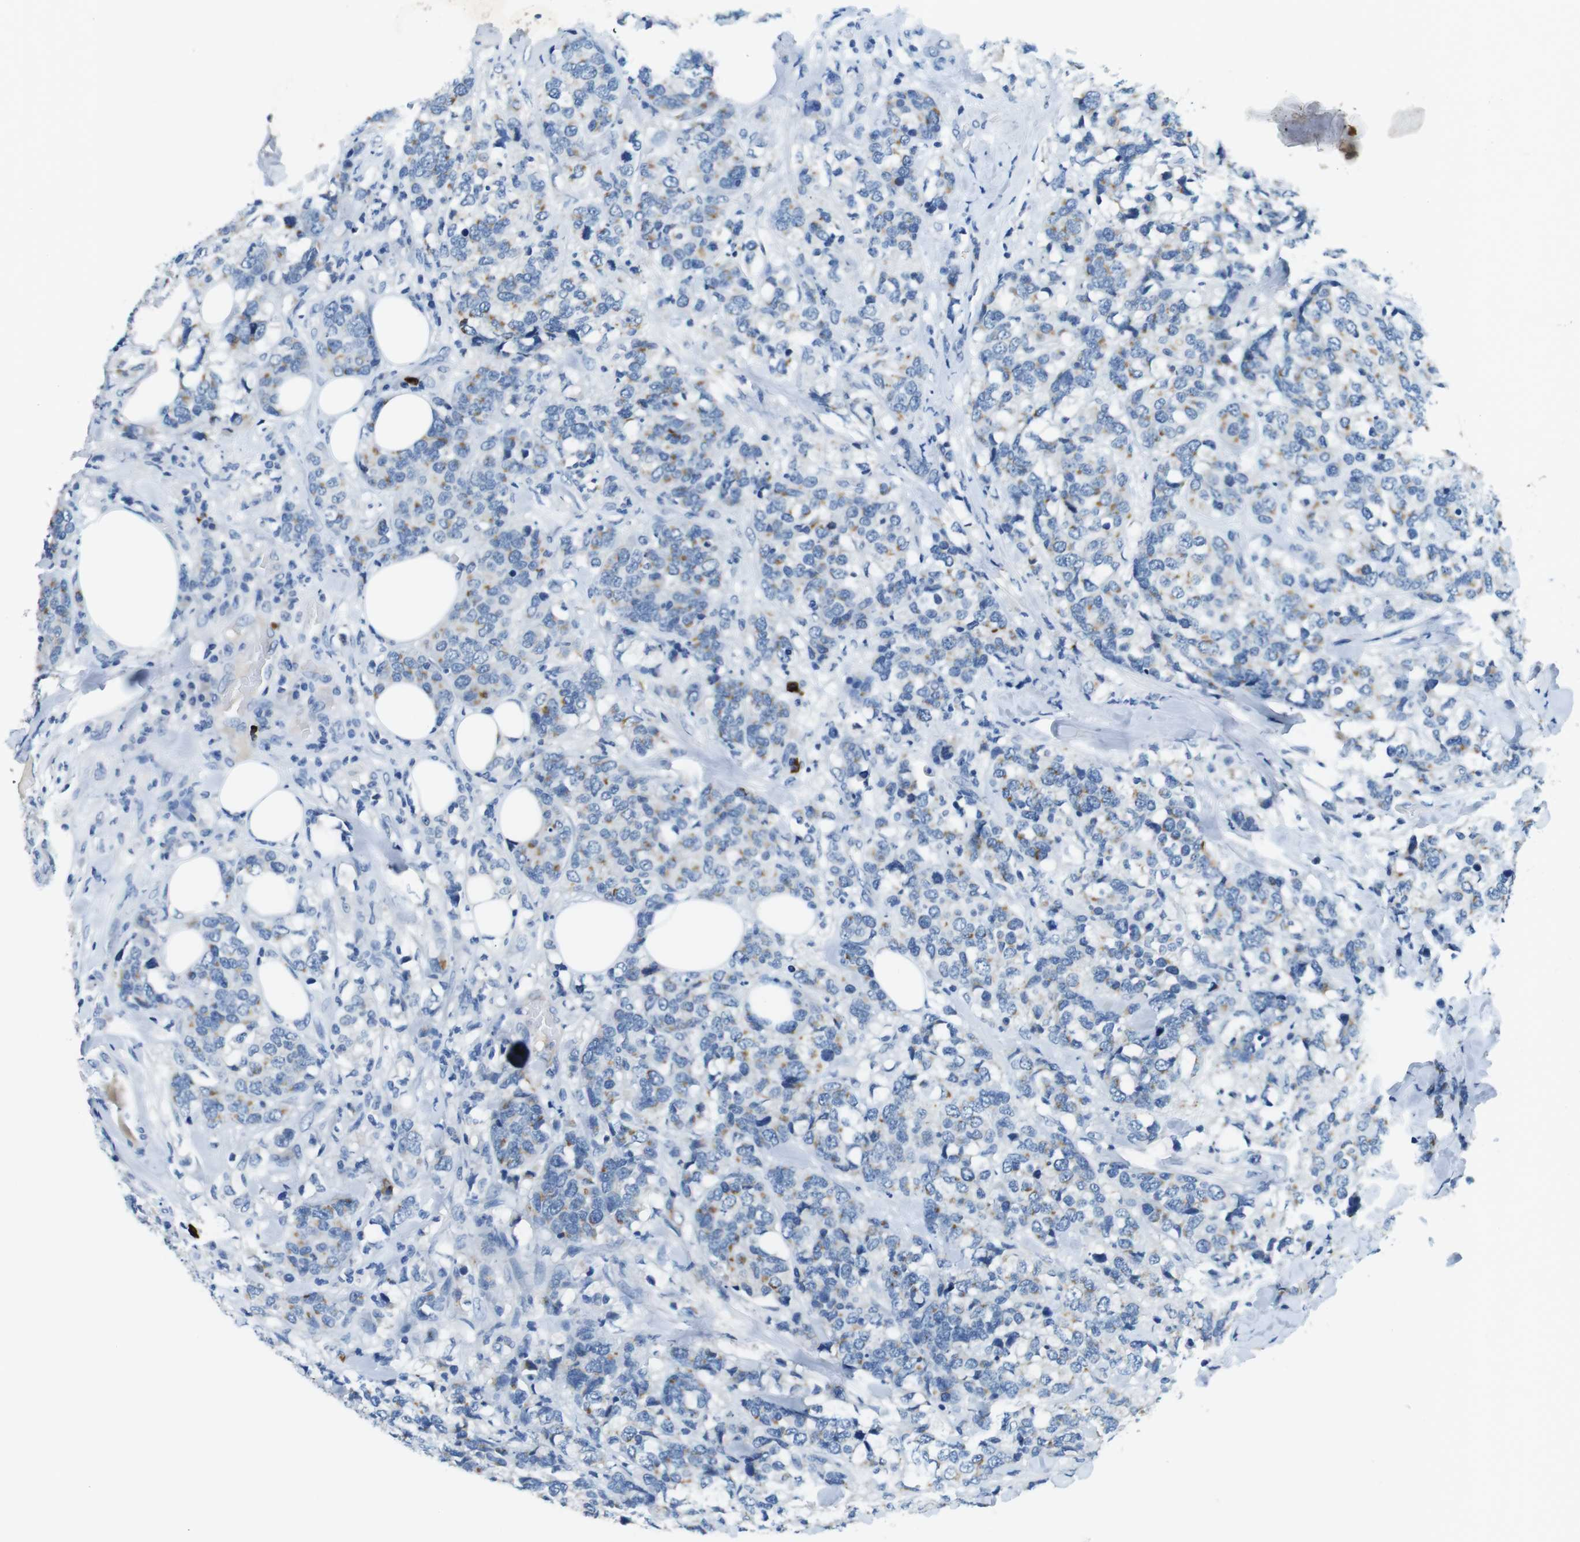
{"staining": {"intensity": "negative", "quantity": "none", "location": "none"}, "tissue": "breast cancer", "cell_type": "Tumor cells", "image_type": "cancer", "snomed": [{"axis": "morphology", "description": "Lobular carcinoma"}, {"axis": "topography", "description": "Breast"}], "caption": "Immunohistochemistry (IHC) micrograph of neoplastic tissue: human breast cancer stained with DAB (3,3'-diaminobenzidine) reveals no significant protein expression in tumor cells.", "gene": "SLC35A3", "patient": {"sex": "female", "age": 59}}